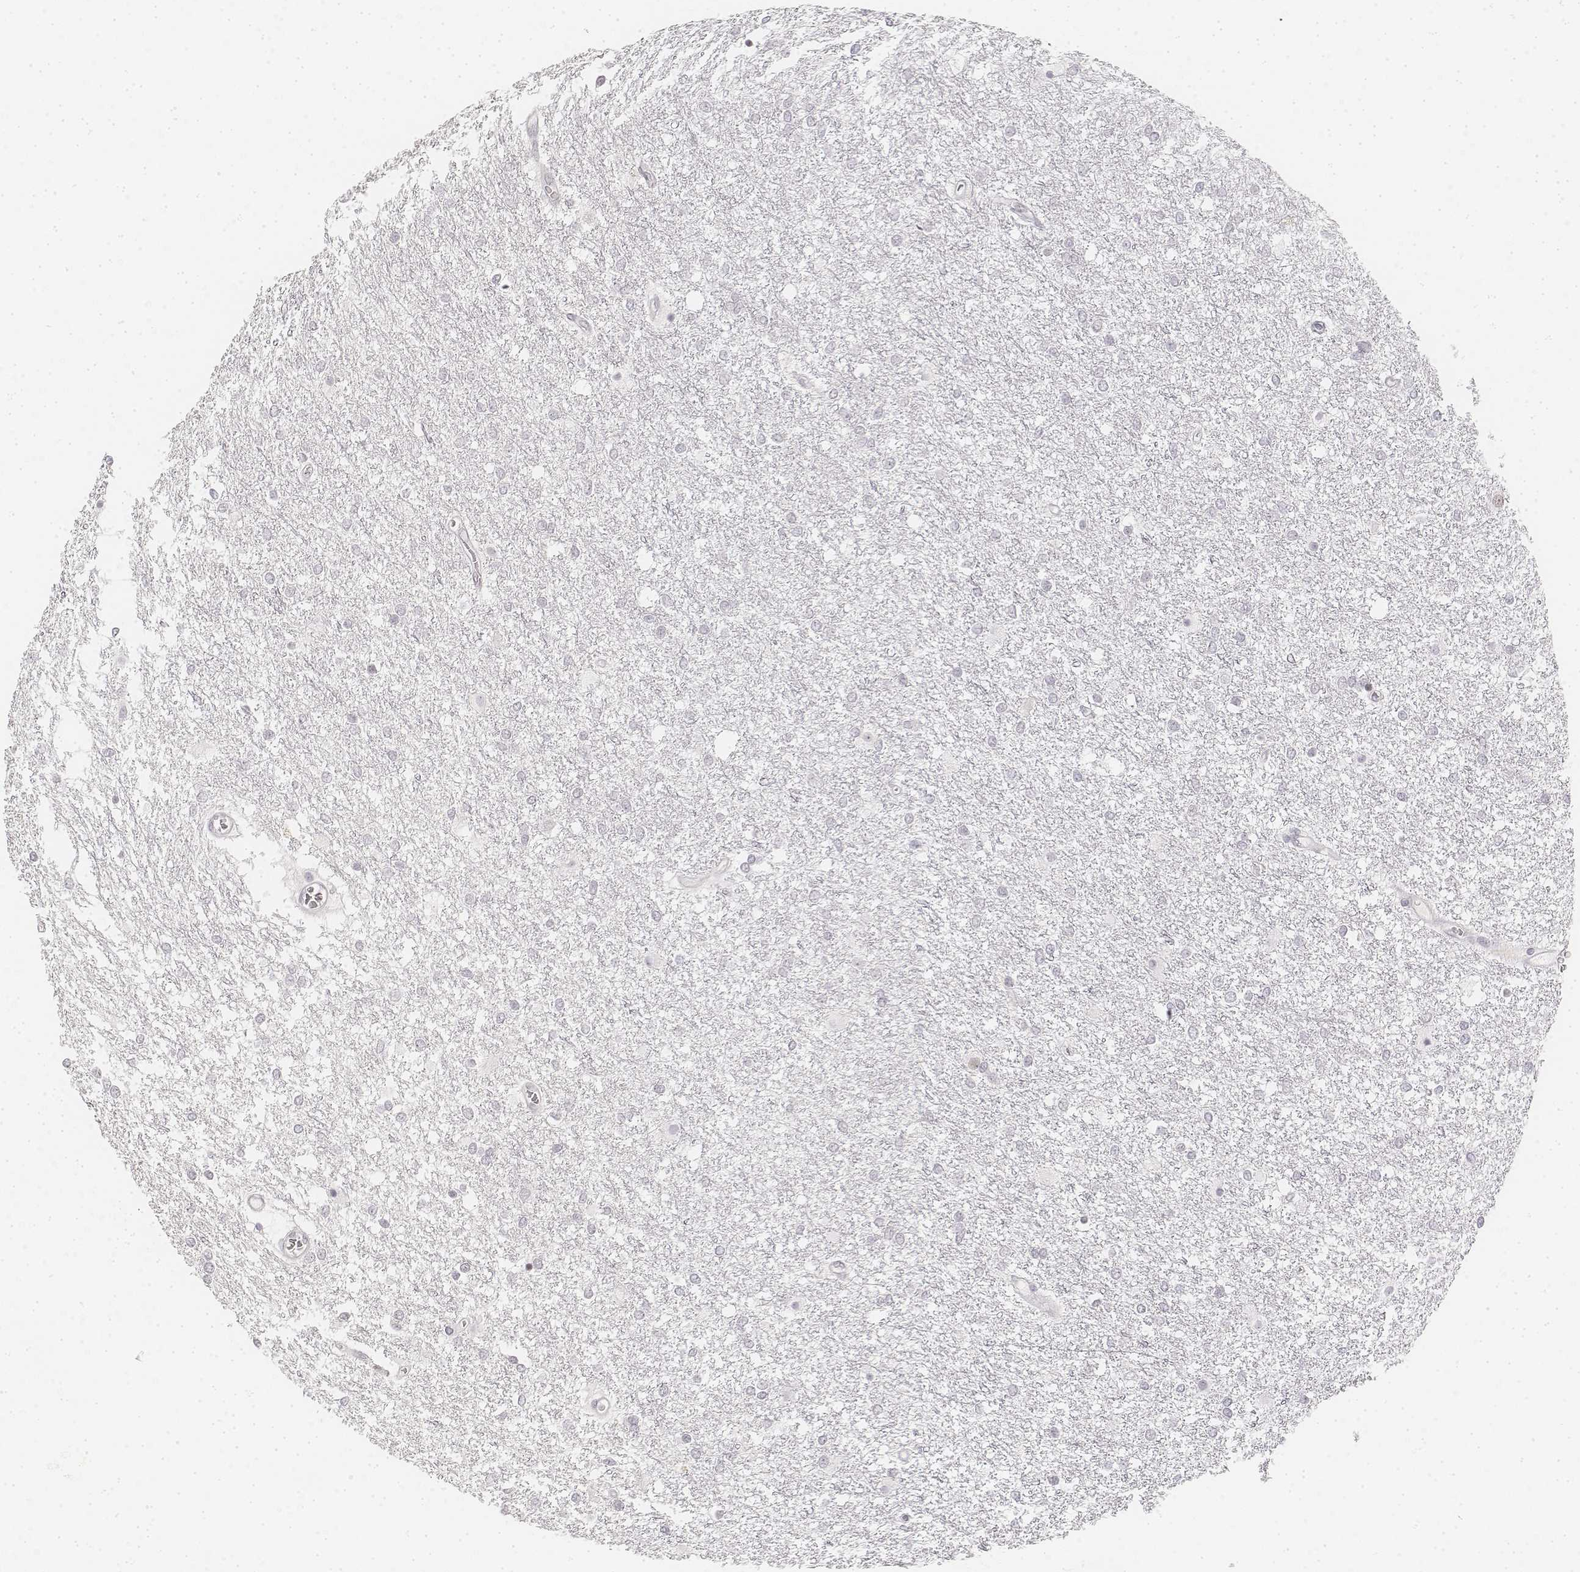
{"staining": {"intensity": "negative", "quantity": "none", "location": "none"}, "tissue": "glioma", "cell_type": "Tumor cells", "image_type": "cancer", "snomed": [{"axis": "morphology", "description": "Glioma, malignant, High grade"}, {"axis": "topography", "description": "Brain"}], "caption": "The IHC image has no significant staining in tumor cells of malignant glioma (high-grade) tissue.", "gene": "KRTAP2-1", "patient": {"sex": "female", "age": 61}}